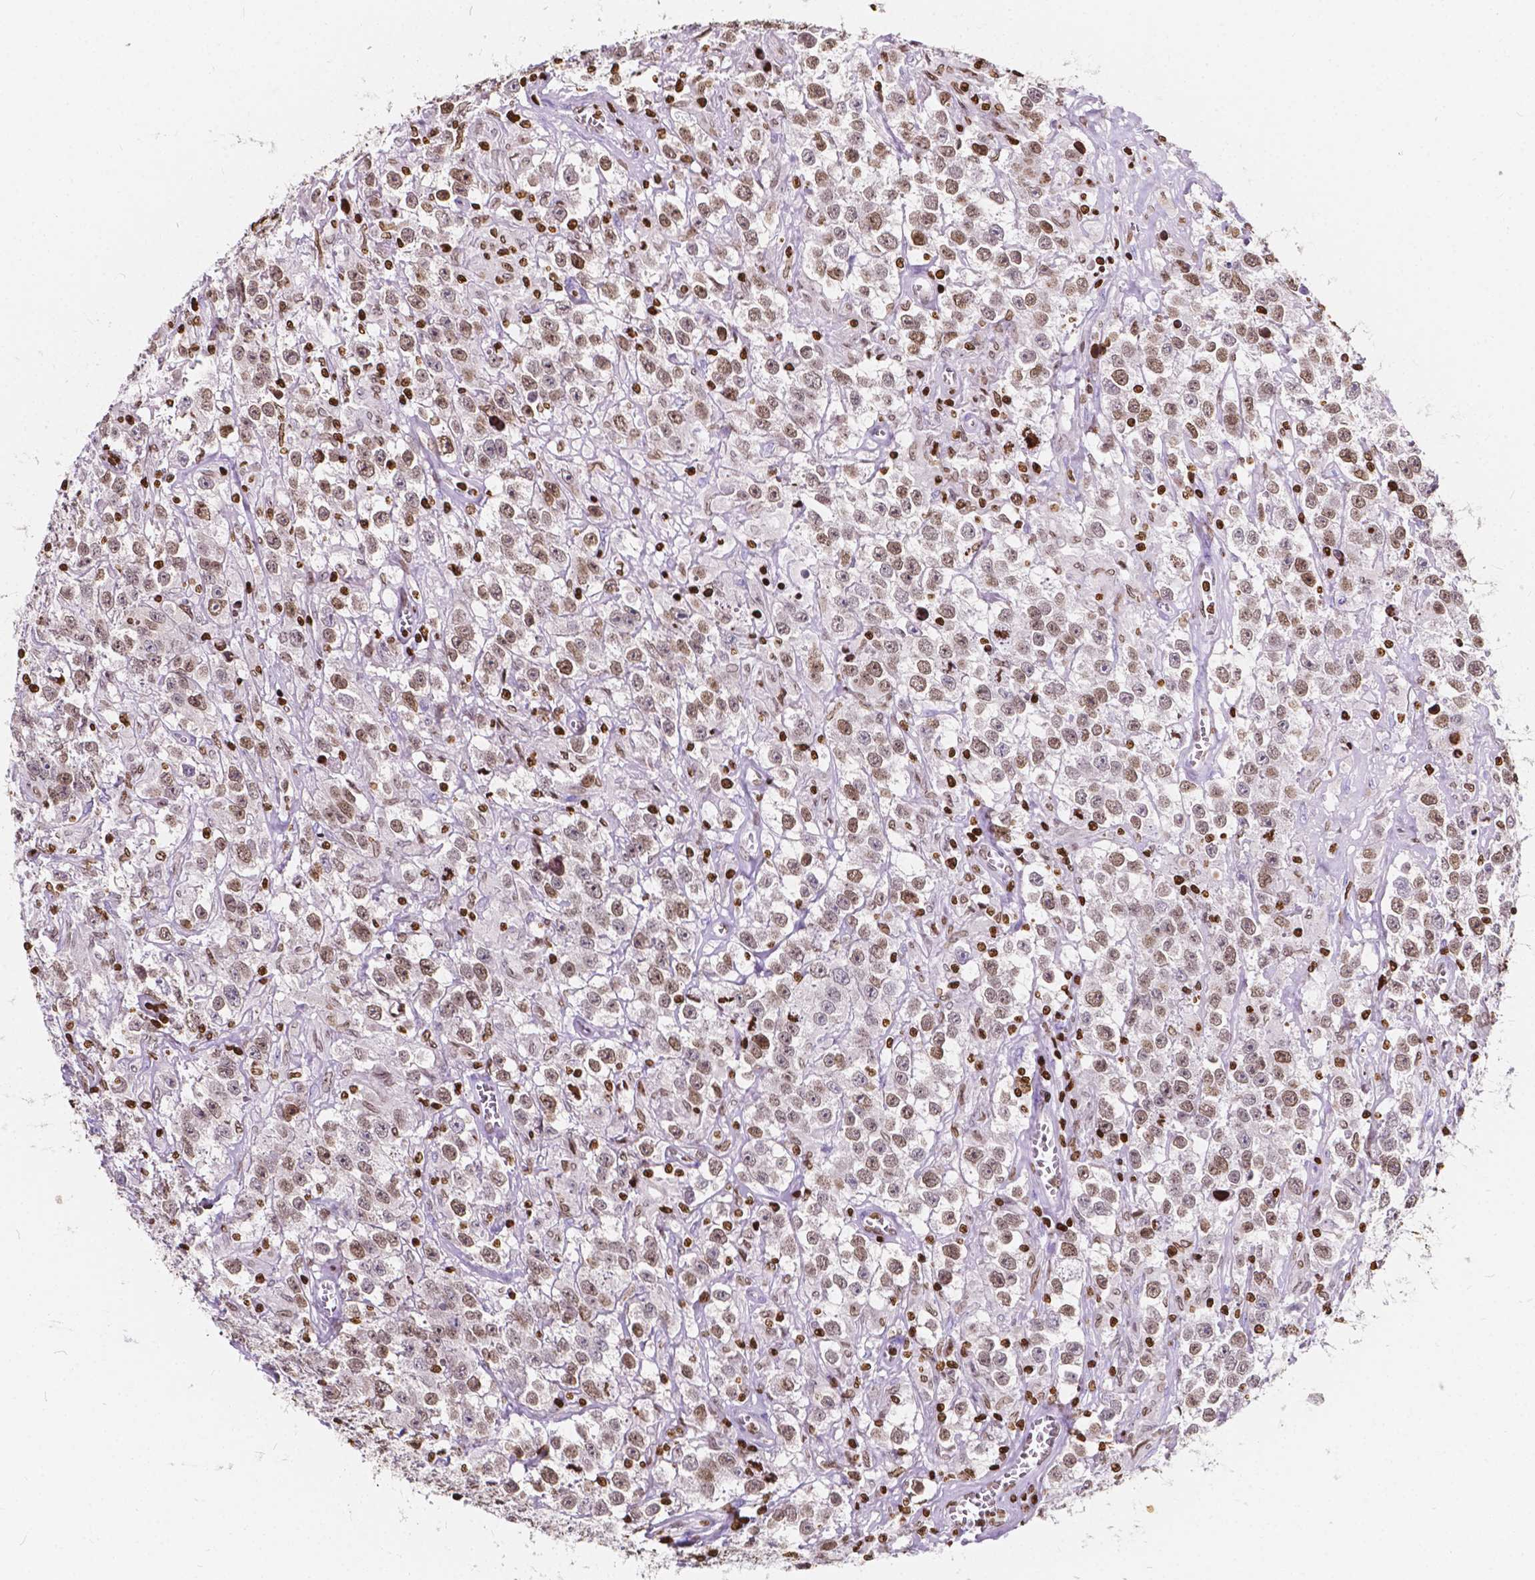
{"staining": {"intensity": "moderate", "quantity": ">75%", "location": "nuclear"}, "tissue": "testis cancer", "cell_type": "Tumor cells", "image_type": "cancer", "snomed": [{"axis": "morphology", "description": "Seminoma, NOS"}, {"axis": "topography", "description": "Testis"}], "caption": "IHC staining of seminoma (testis), which demonstrates medium levels of moderate nuclear staining in approximately >75% of tumor cells indicating moderate nuclear protein expression. The staining was performed using DAB (brown) for protein detection and nuclei were counterstained in hematoxylin (blue).", "gene": "CBY3", "patient": {"sex": "male", "age": 43}}